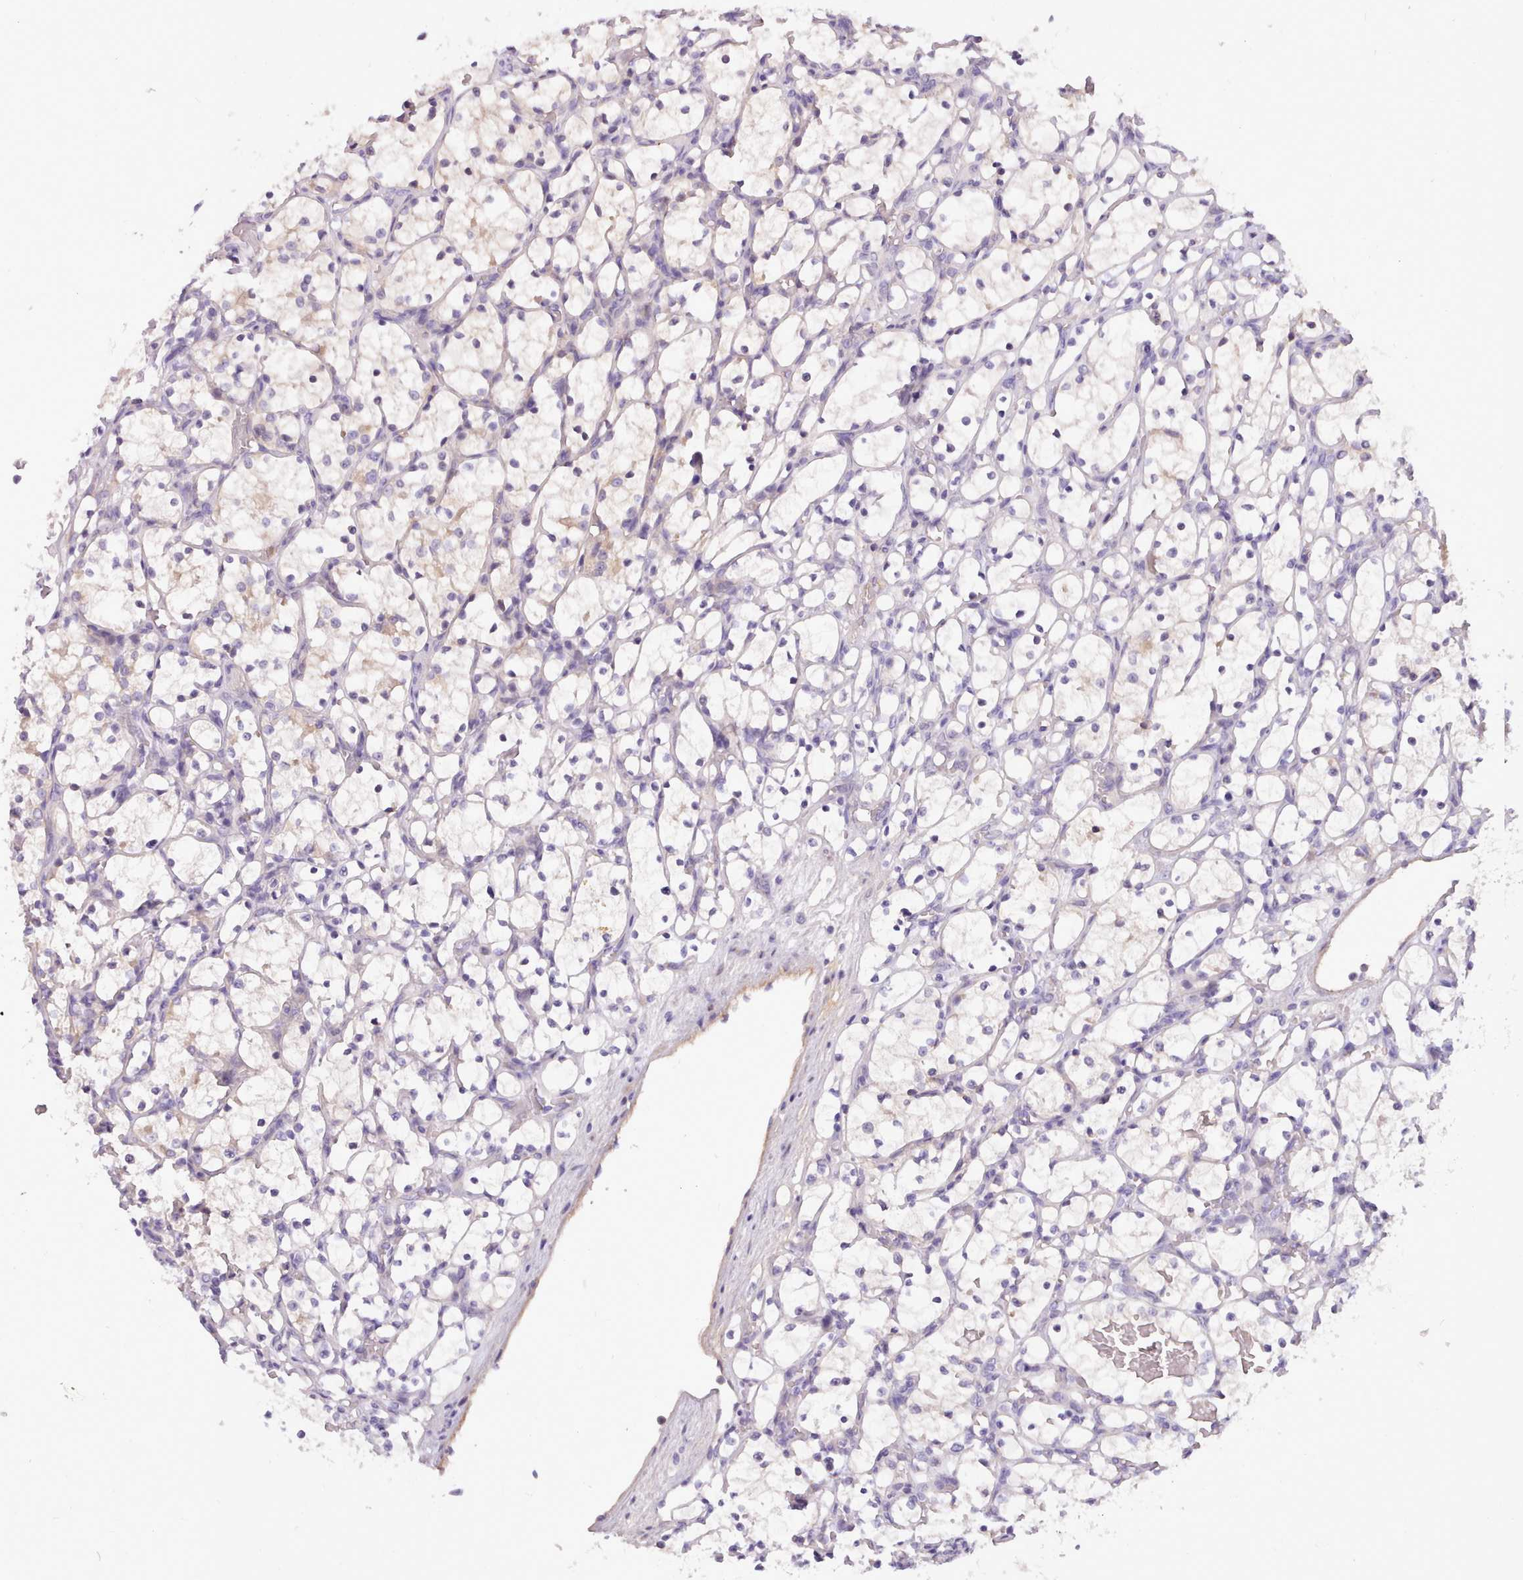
{"staining": {"intensity": "negative", "quantity": "none", "location": "none"}, "tissue": "renal cancer", "cell_type": "Tumor cells", "image_type": "cancer", "snomed": [{"axis": "morphology", "description": "Adenocarcinoma, NOS"}, {"axis": "topography", "description": "Kidney"}], "caption": "Immunohistochemistry (IHC) of human renal cancer (adenocarcinoma) exhibits no expression in tumor cells.", "gene": "CYP2A13", "patient": {"sex": "female", "age": 69}}